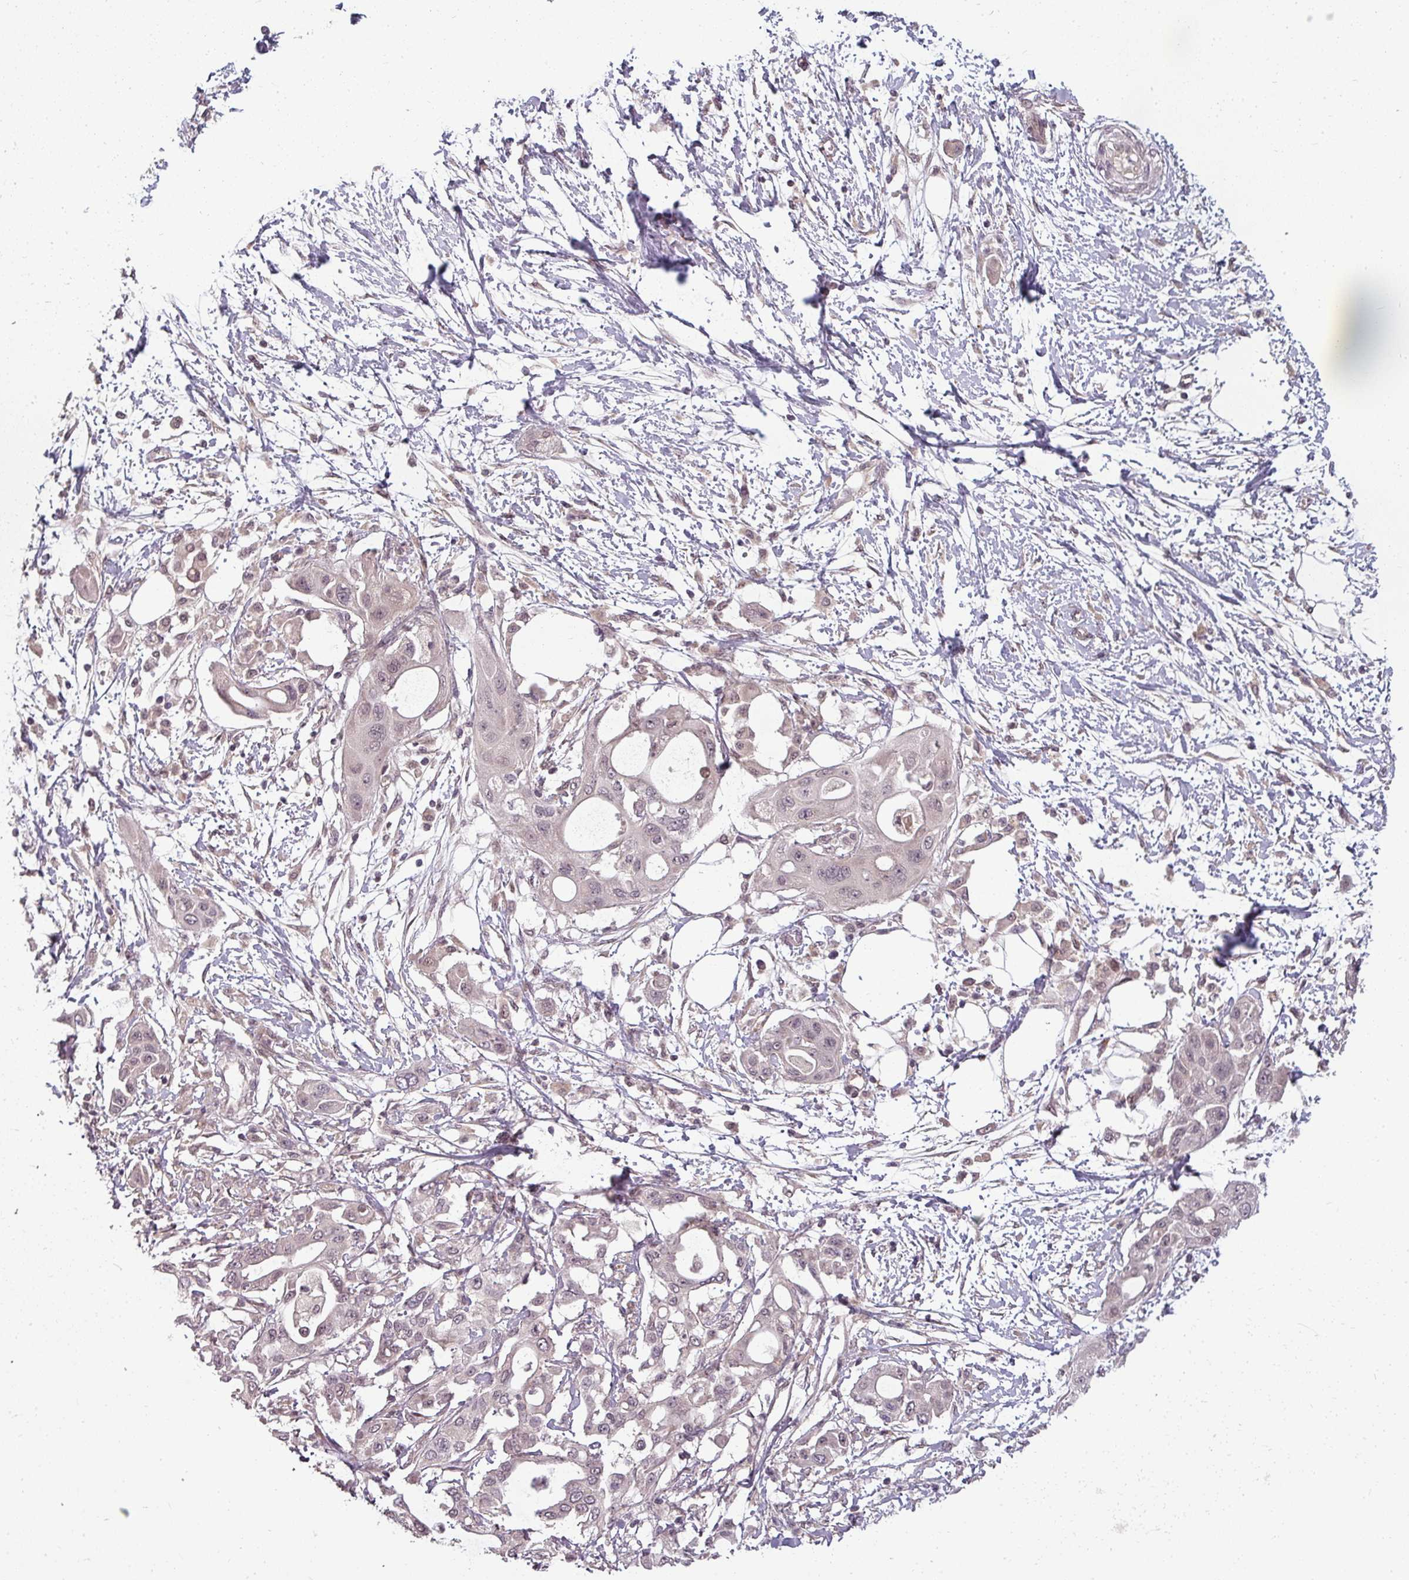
{"staining": {"intensity": "negative", "quantity": "none", "location": "none"}, "tissue": "pancreatic cancer", "cell_type": "Tumor cells", "image_type": "cancer", "snomed": [{"axis": "morphology", "description": "Adenocarcinoma, NOS"}, {"axis": "topography", "description": "Pancreas"}], "caption": "Immunohistochemistry of human pancreatic cancer shows no staining in tumor cells. (Immunohistochemistry, brightfield microscopy, high magnification).", "gene": "CLIC1", "patient": {"sex": "male", "age": 68}}